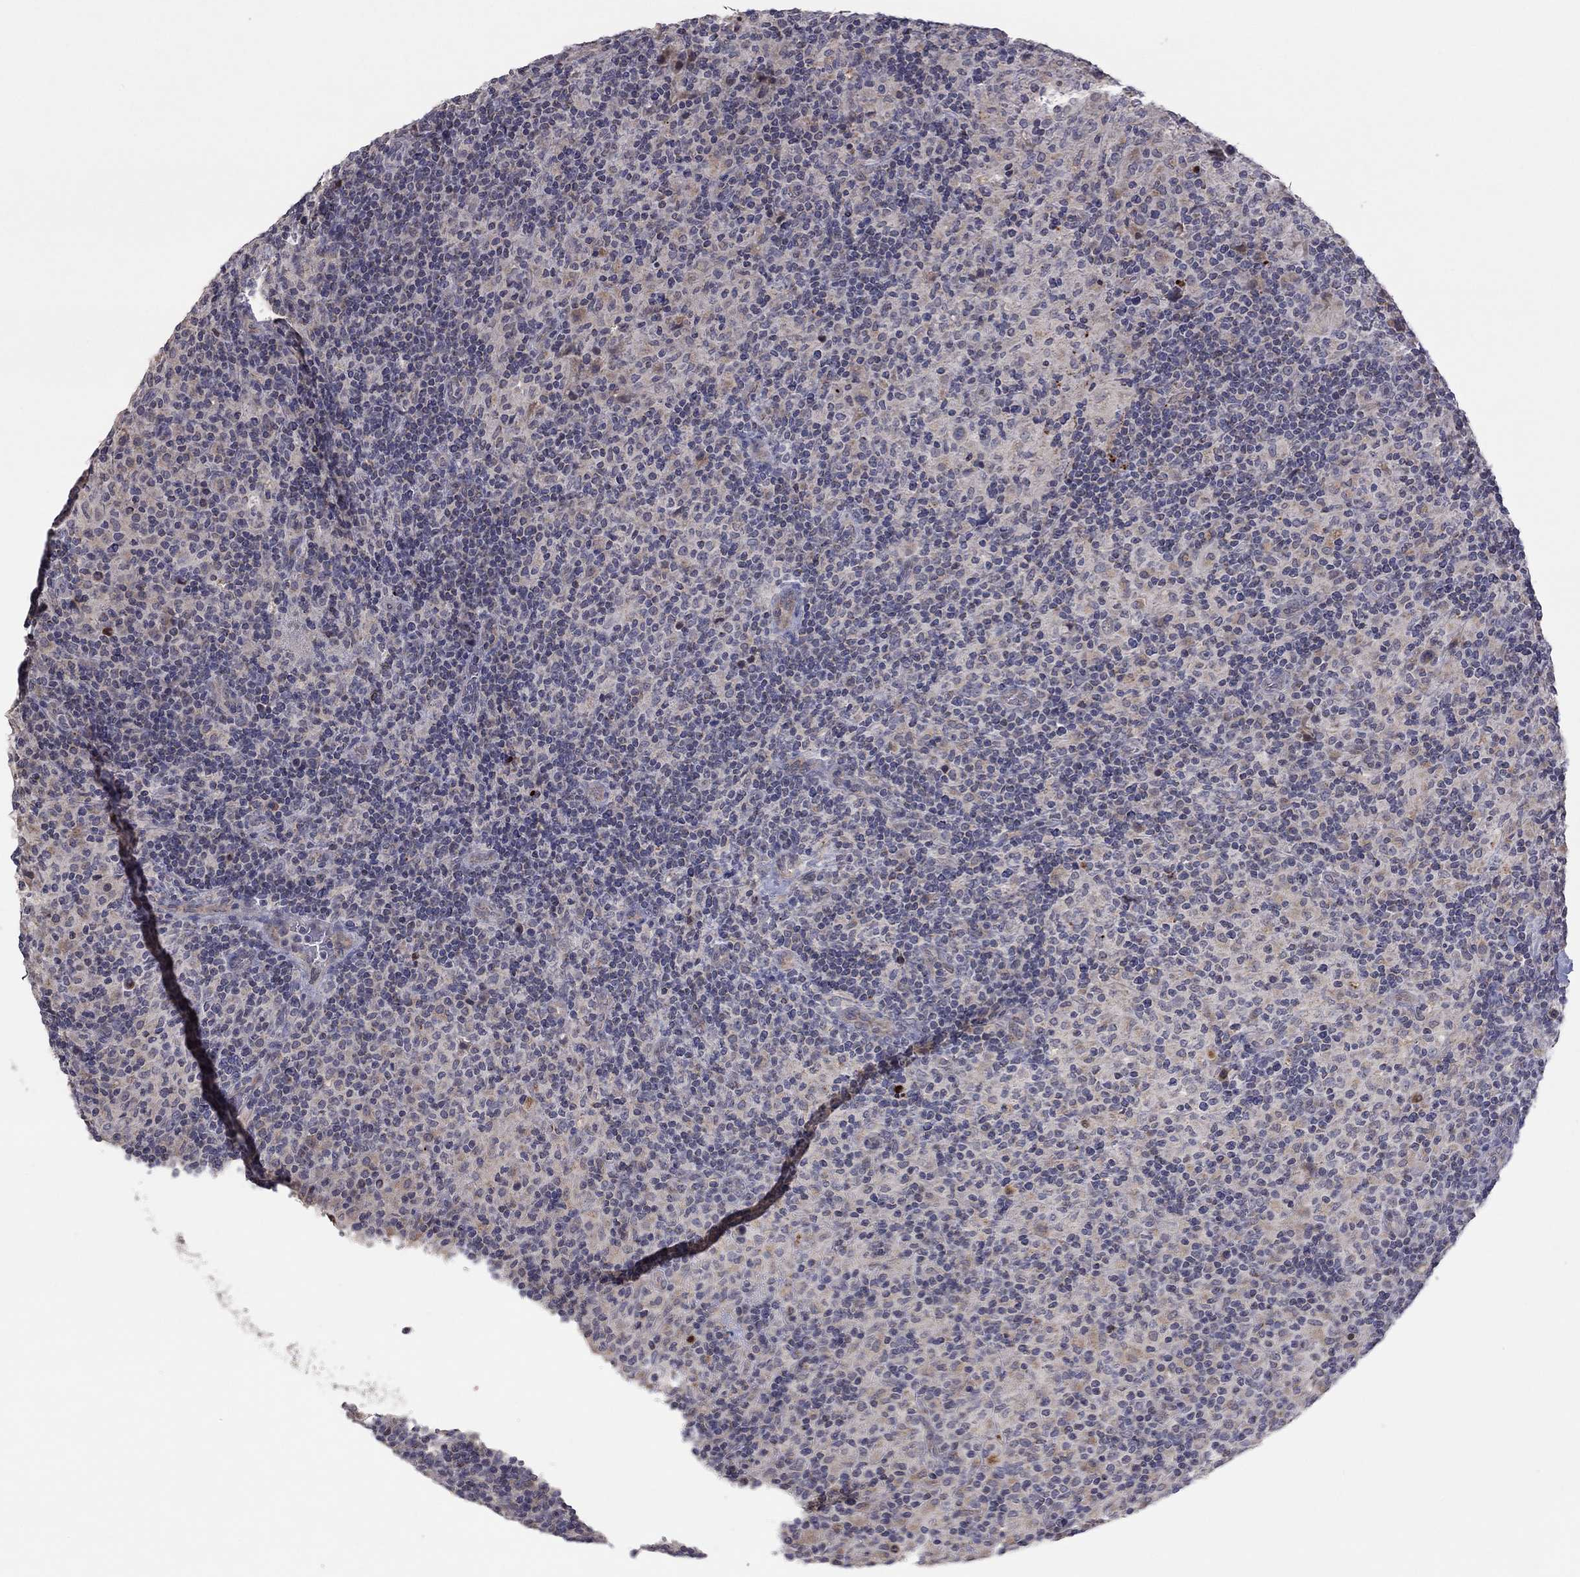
{"staining": {"intensity": "negative", "quantity": "none", "location": "none"}, "tissue": "lymphoma", "cell_type": "Tumor cells", "image_type": "cancer", "snomed": [{"axis": "morphology", "description": "Hodgkin's disease, NOS"}, {"axis": "topography", "description": "Lymph node"}], "caption": "Tumor cells show no significant protein positivity in lymphoma.", "gene": "CRACDL", "patient": {"sex": "male", "age": 70}}